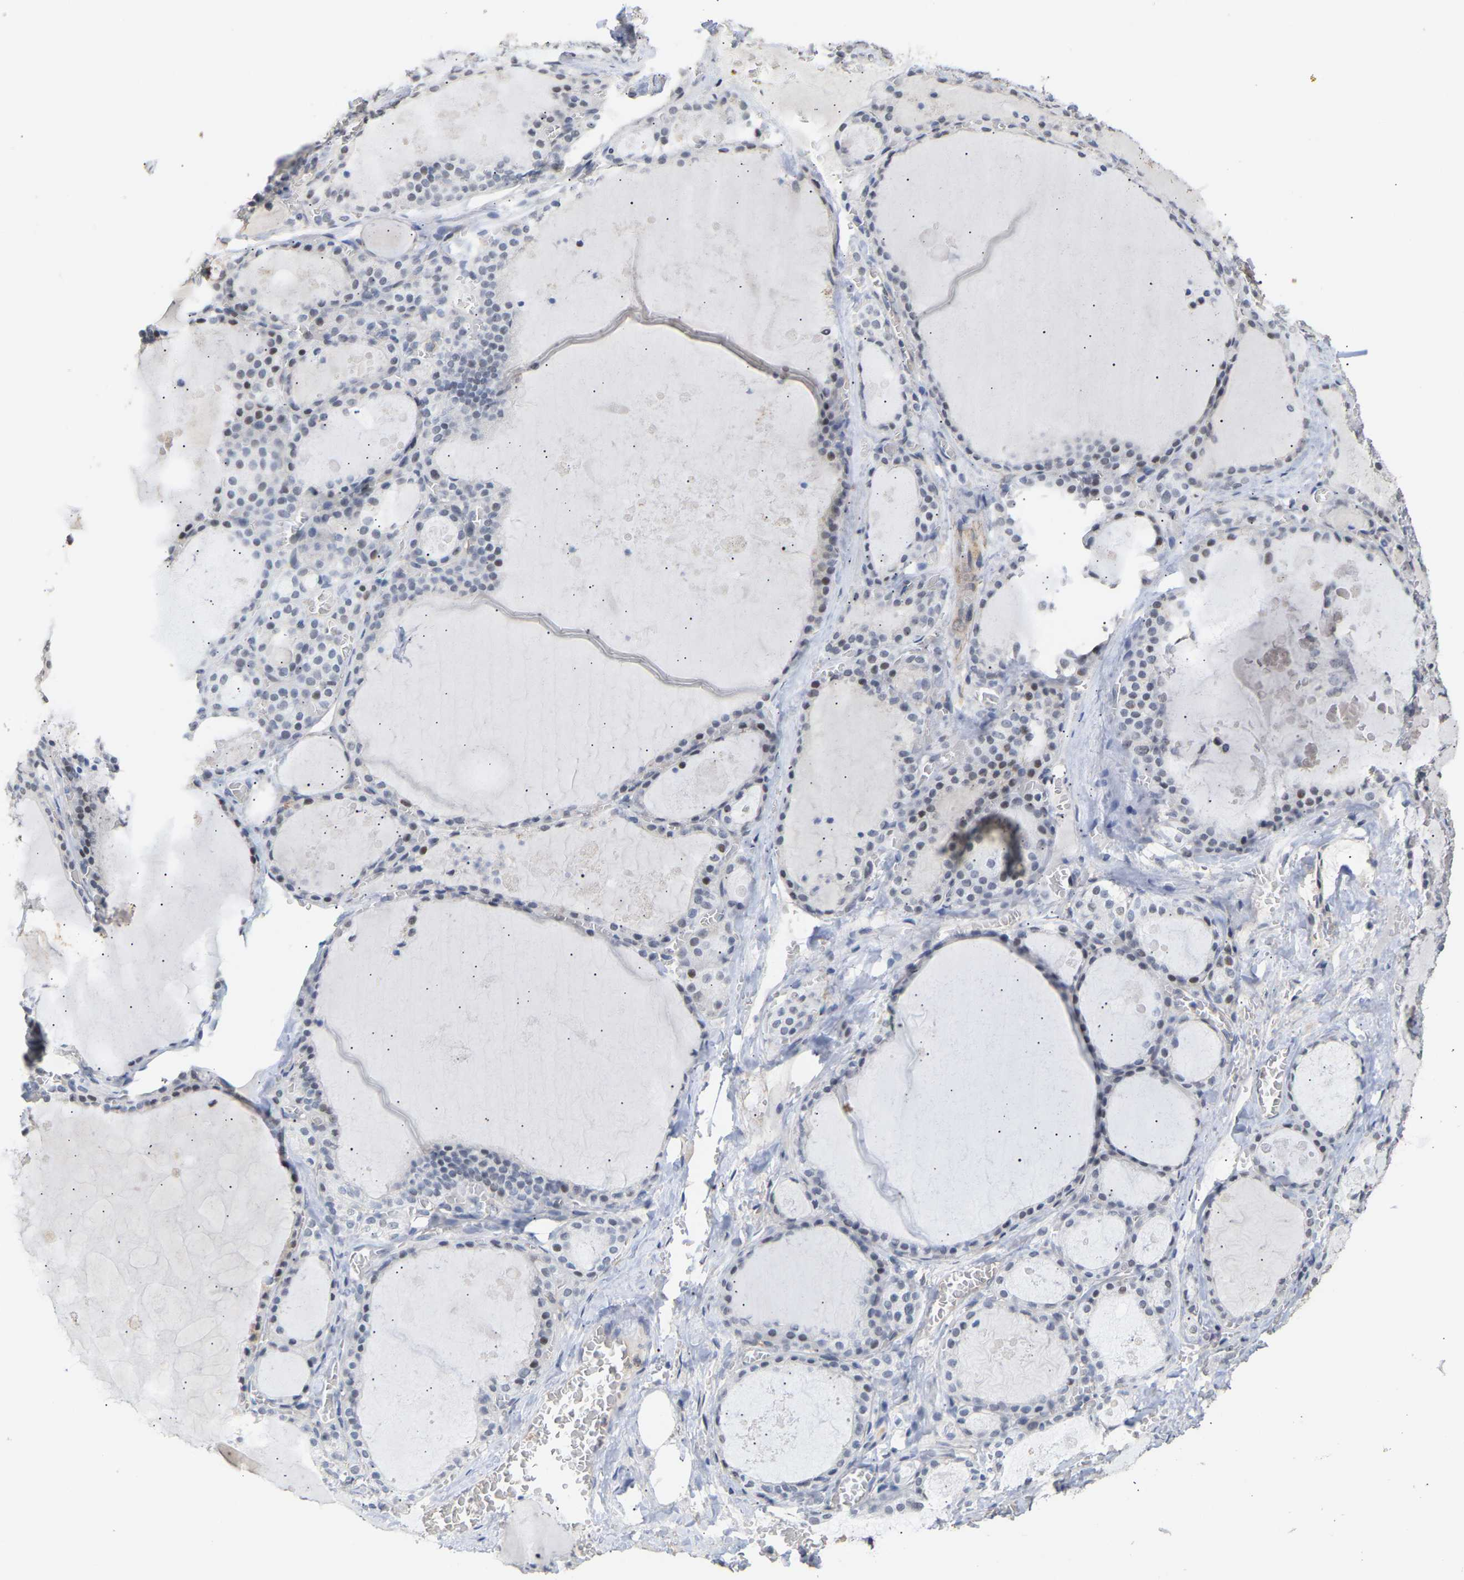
{"staining": {"intensity": "weak", "quantity": "<25%", "location": "nuclear"}, "tissue": "thyroid gland", "cell_type": "Glandular cells", "image_type": "normal", "snomed": [{"axis": "morphology", "description": "Normal tissue, NOS"}, {"axis": "topography", "description": "Thyroid gland"}], "caption": "This photomicrograph is of normal thyroid gland stained with immunohistochemistry (IHC) to label a protein in brown with the nuclei are counter-stained blue. There is no positivity in glandular cells.", "gene": "AMPH", "patient": {"sex": "male", "age": 56}}